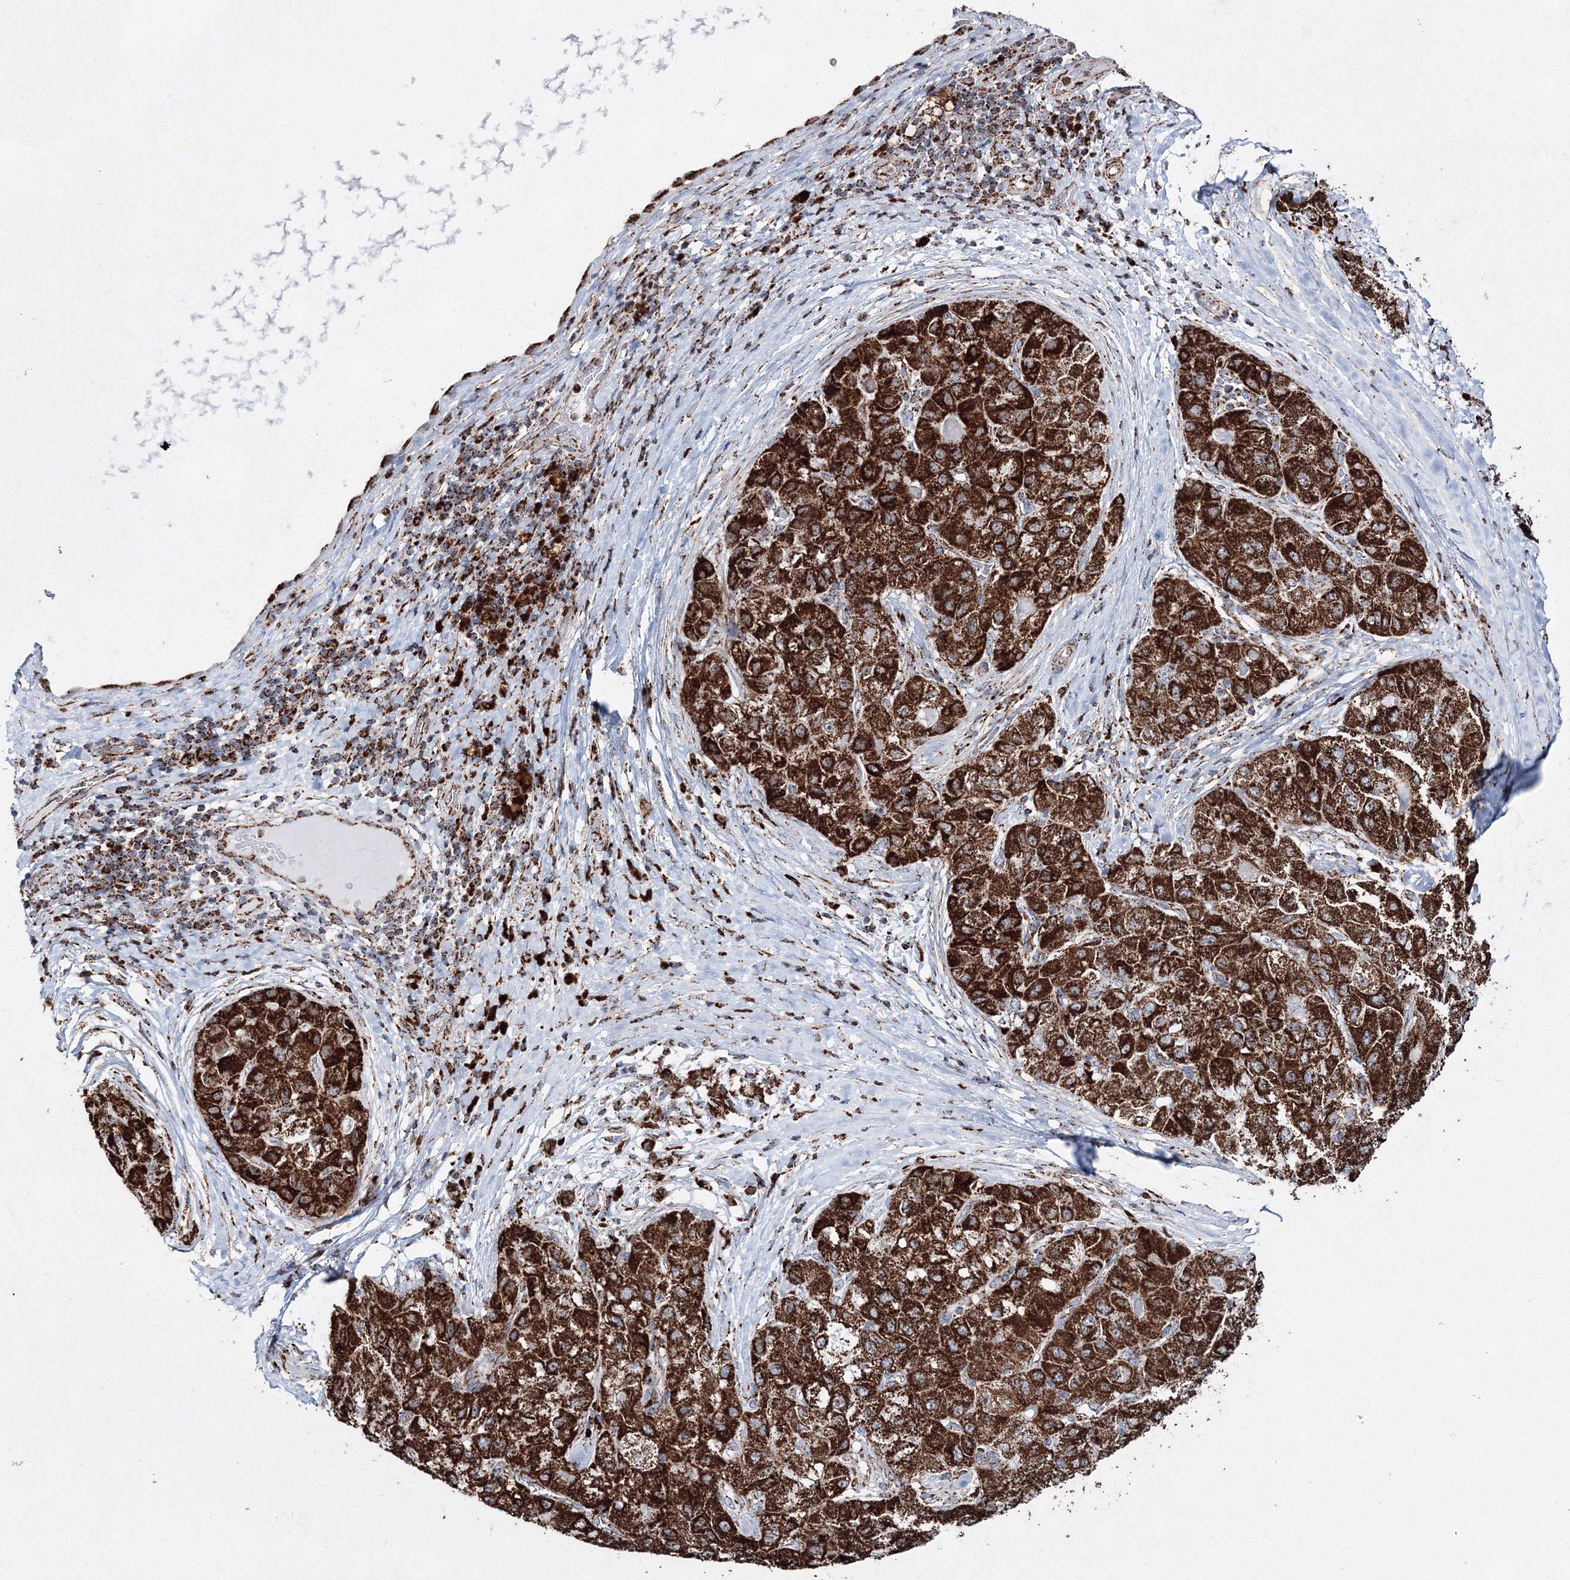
{"staining": {"intensity": "strong", "quantity": ">75%", "location": "cytoplasmic/membranous"}, "tissue": "liver cancer", "cell_type": "Tumor cells", "image_type": "cancer", "snomed": [{"axis": "morphology", "description": "Carcinoma, Hepatocellular, NOS"}, {"axis": "topography", "description": "Liver"}], "caption": "Immunohistochemical staining of human liver hepatocellular carcinoma exhibits high levels of strong cytoplasmic/membranous protein expression in approximately >75% of tumor cells.", "gene": "HADHB", "patient": {"sex": "male", "age": 80}}